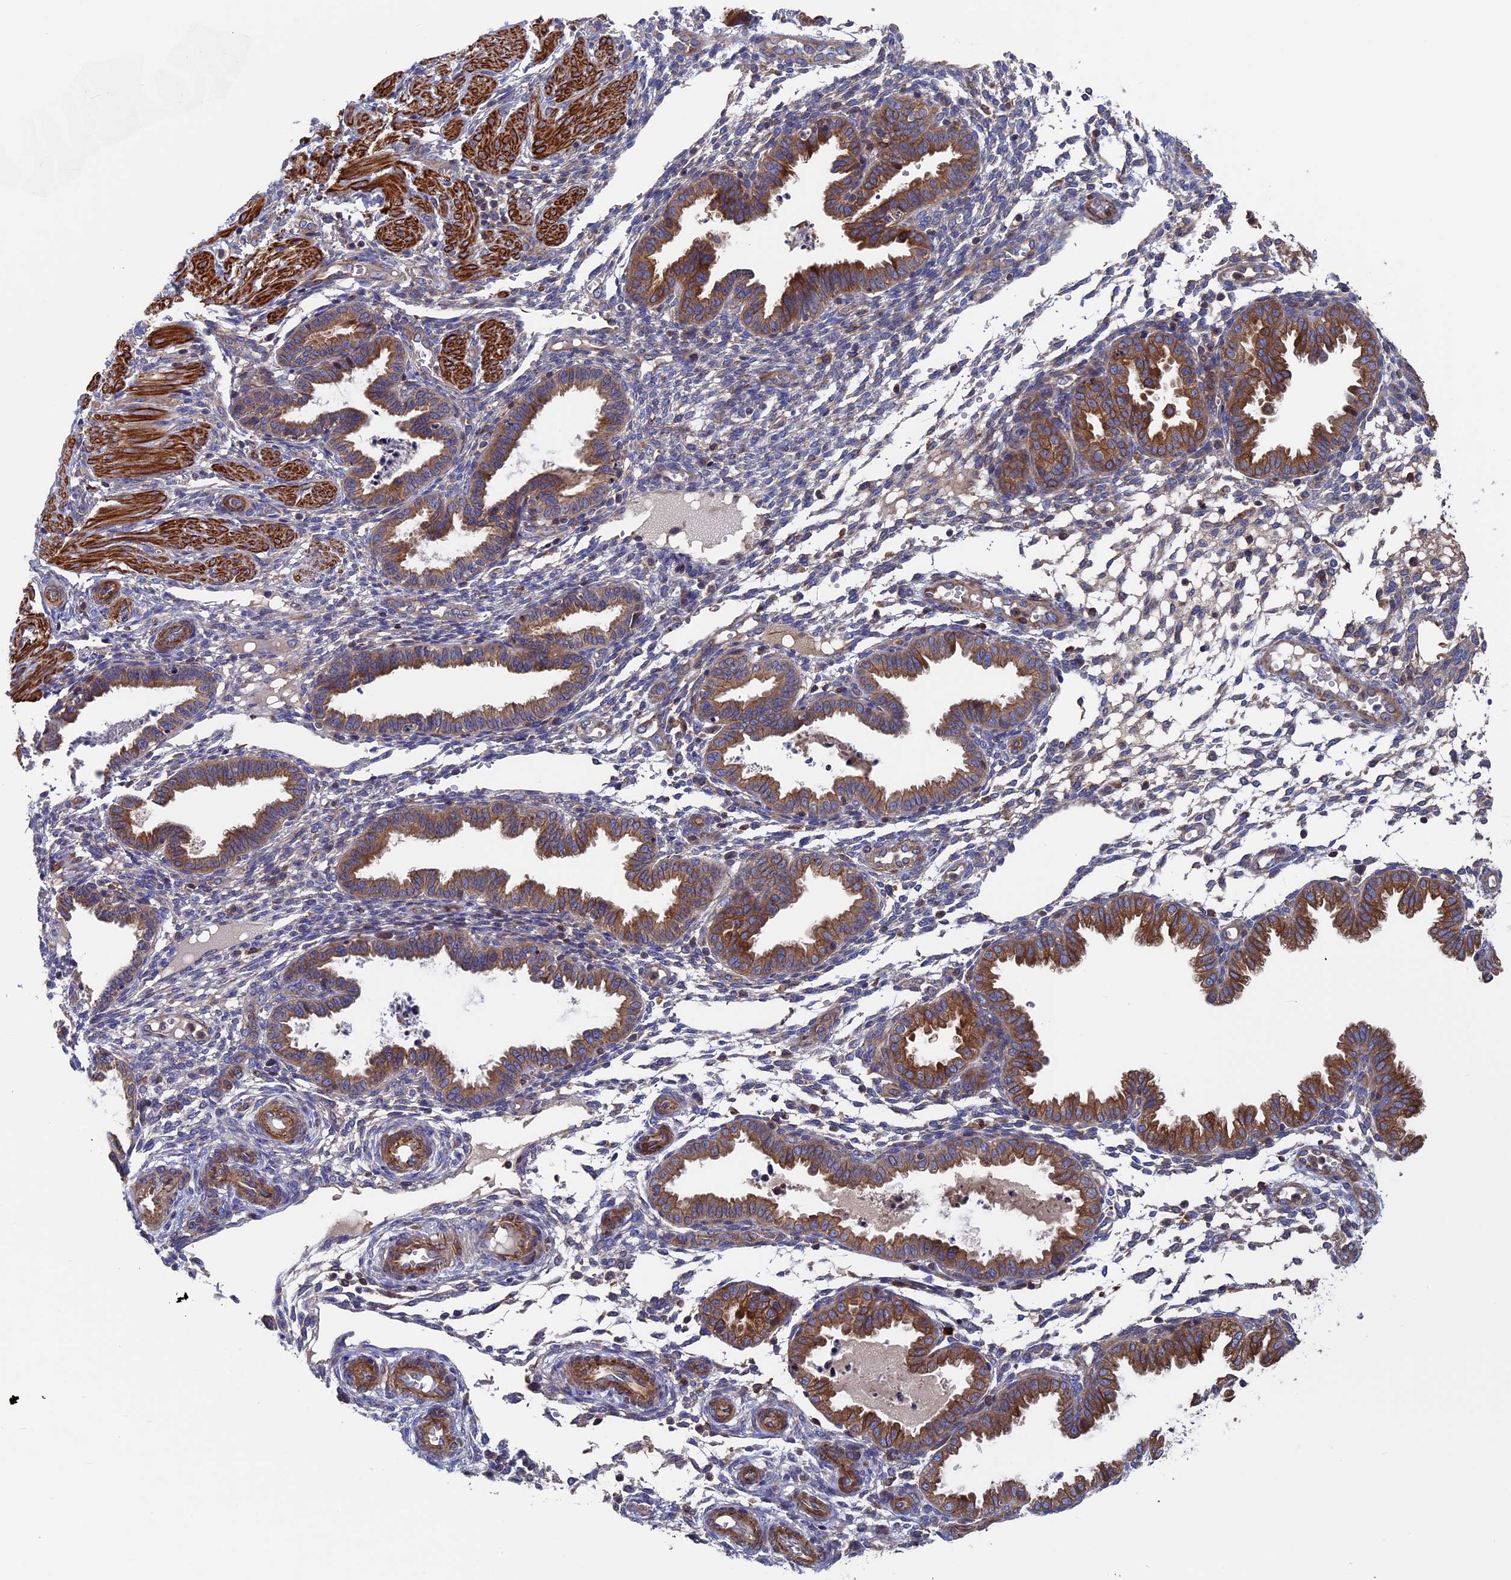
{"staining": {"intensity": "moderate", "quantity": "<25%", "location": "cytoplasmic/membranous"}, "tissue": "endometrium", "cell_type": "Cells in endometrial stroma", "image_type": "normal", "snomed": [{"axis": "morphology", "description": "Normal tissue, NOS"}, {"axis": "topography", "description": "Endometrium"}], "caption": "Immunohistochemical staining of unremarkable human endometrium shows low levels of moderate cytoplasmic/membranous expression in about <25% of cells in endometrial stroma. (Stains: DAB in brown, nuclei in blue, Microscopy: brightfield microscopy at high magnification).", "gene": "DNAJC3", "patient": {"sex": "female", "age": 33}}